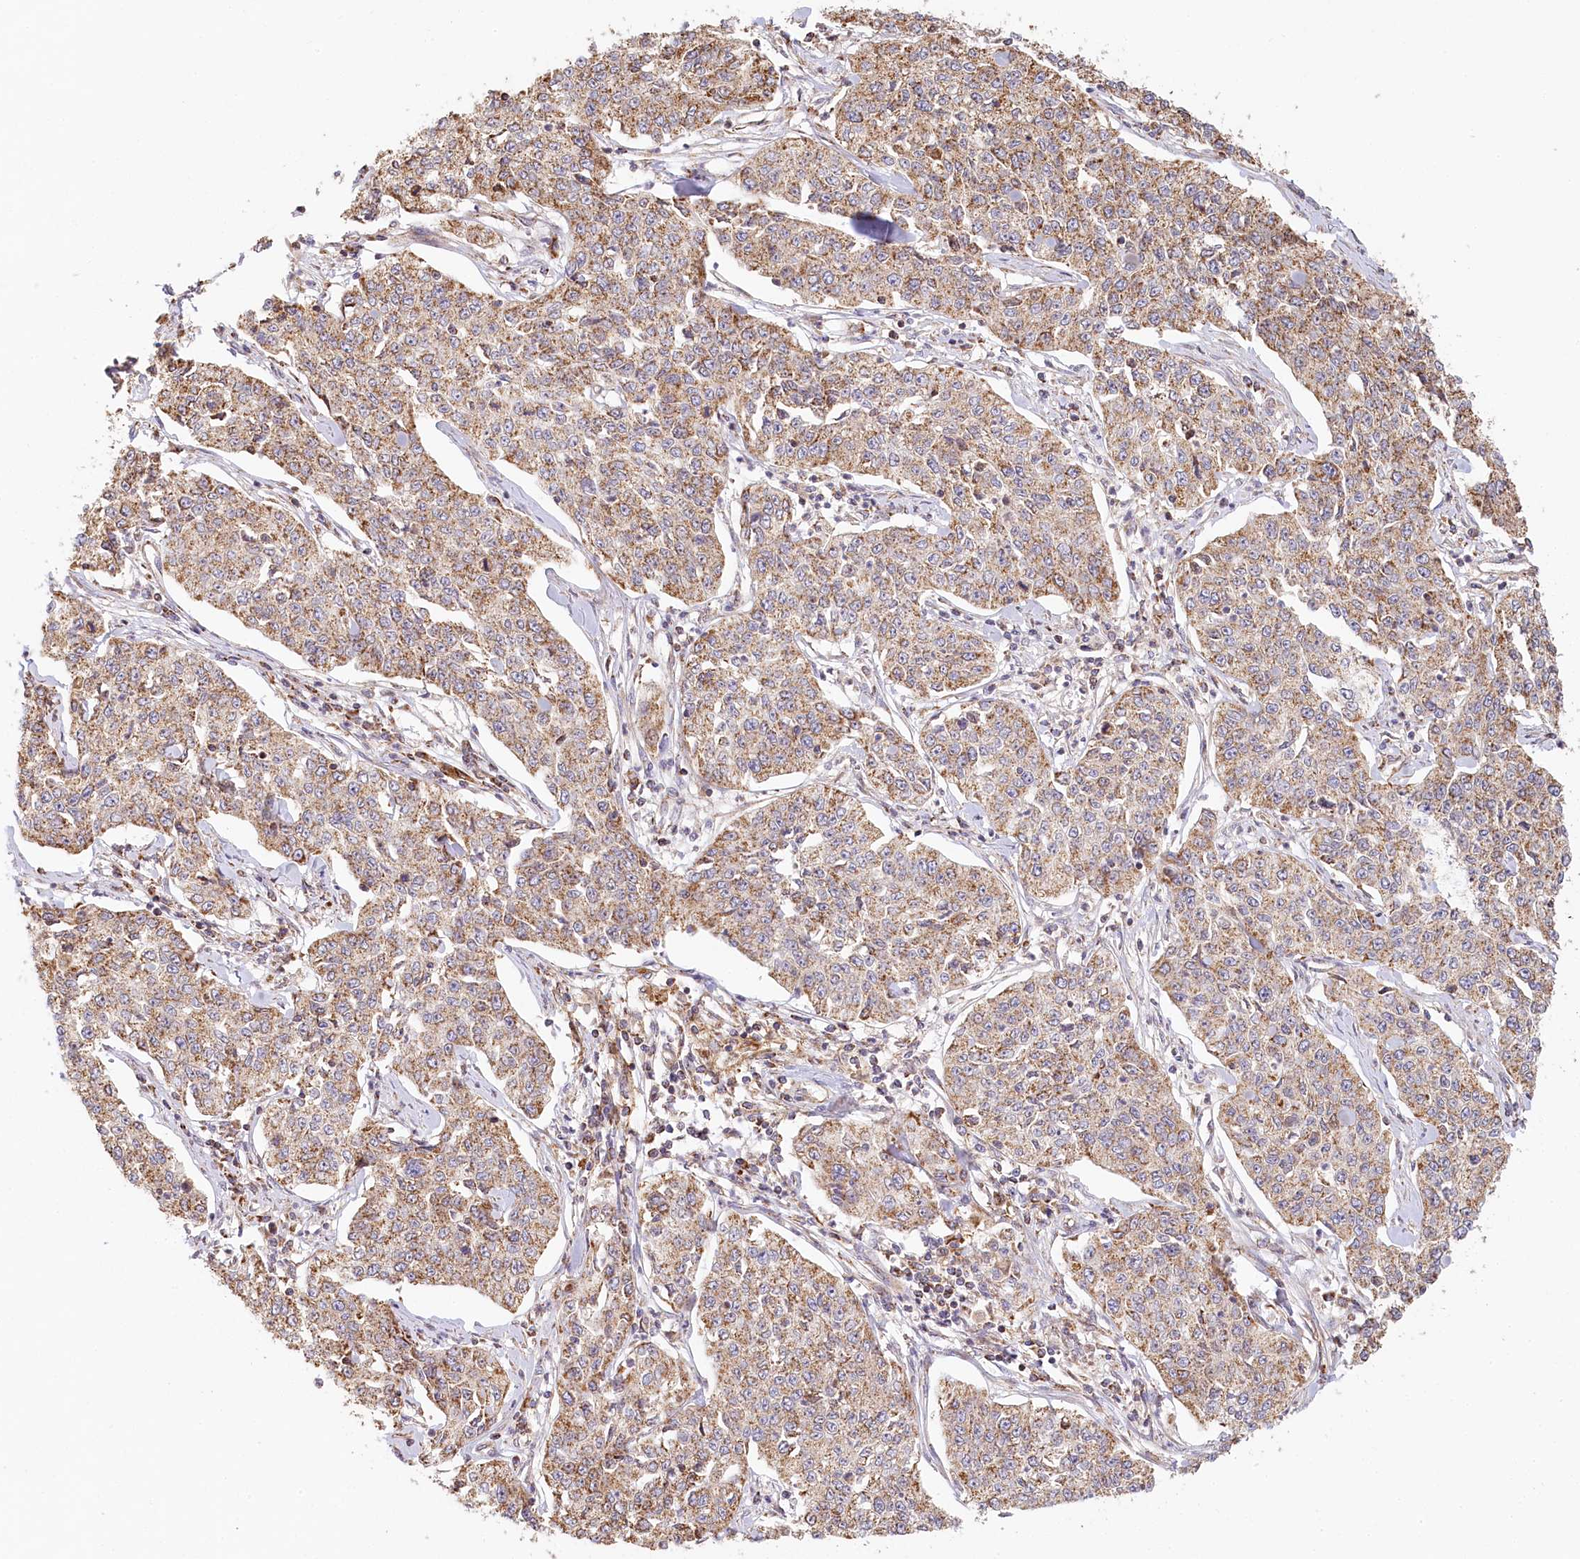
{"staining": {"intensity": "moderate", "quantity": ">75%", "location": "cytoplasmic/membranous"}, "tissue": "cervical cancer", "cell_type": "Tumor cells", "image_type": "cancer", "snomed": [{"axis": "morphology", "description": "Squamous cell carcinoma, NOS"}, {"axis": "topography", "description": "Cervix"}], "caption": "A photomicrograph of human cervical cancer (squamous cell carcinoma) stained for a protein exhibits moderate cytoplasmic/membranous brown staining in tumor cells. The protein of interest is stained brown, and the nuclei are stained in blue (DAB IHC with brightfield microscopy, high magnification).", "gene": "UMPS", "patient": {"sex": "female", "age": 35}}